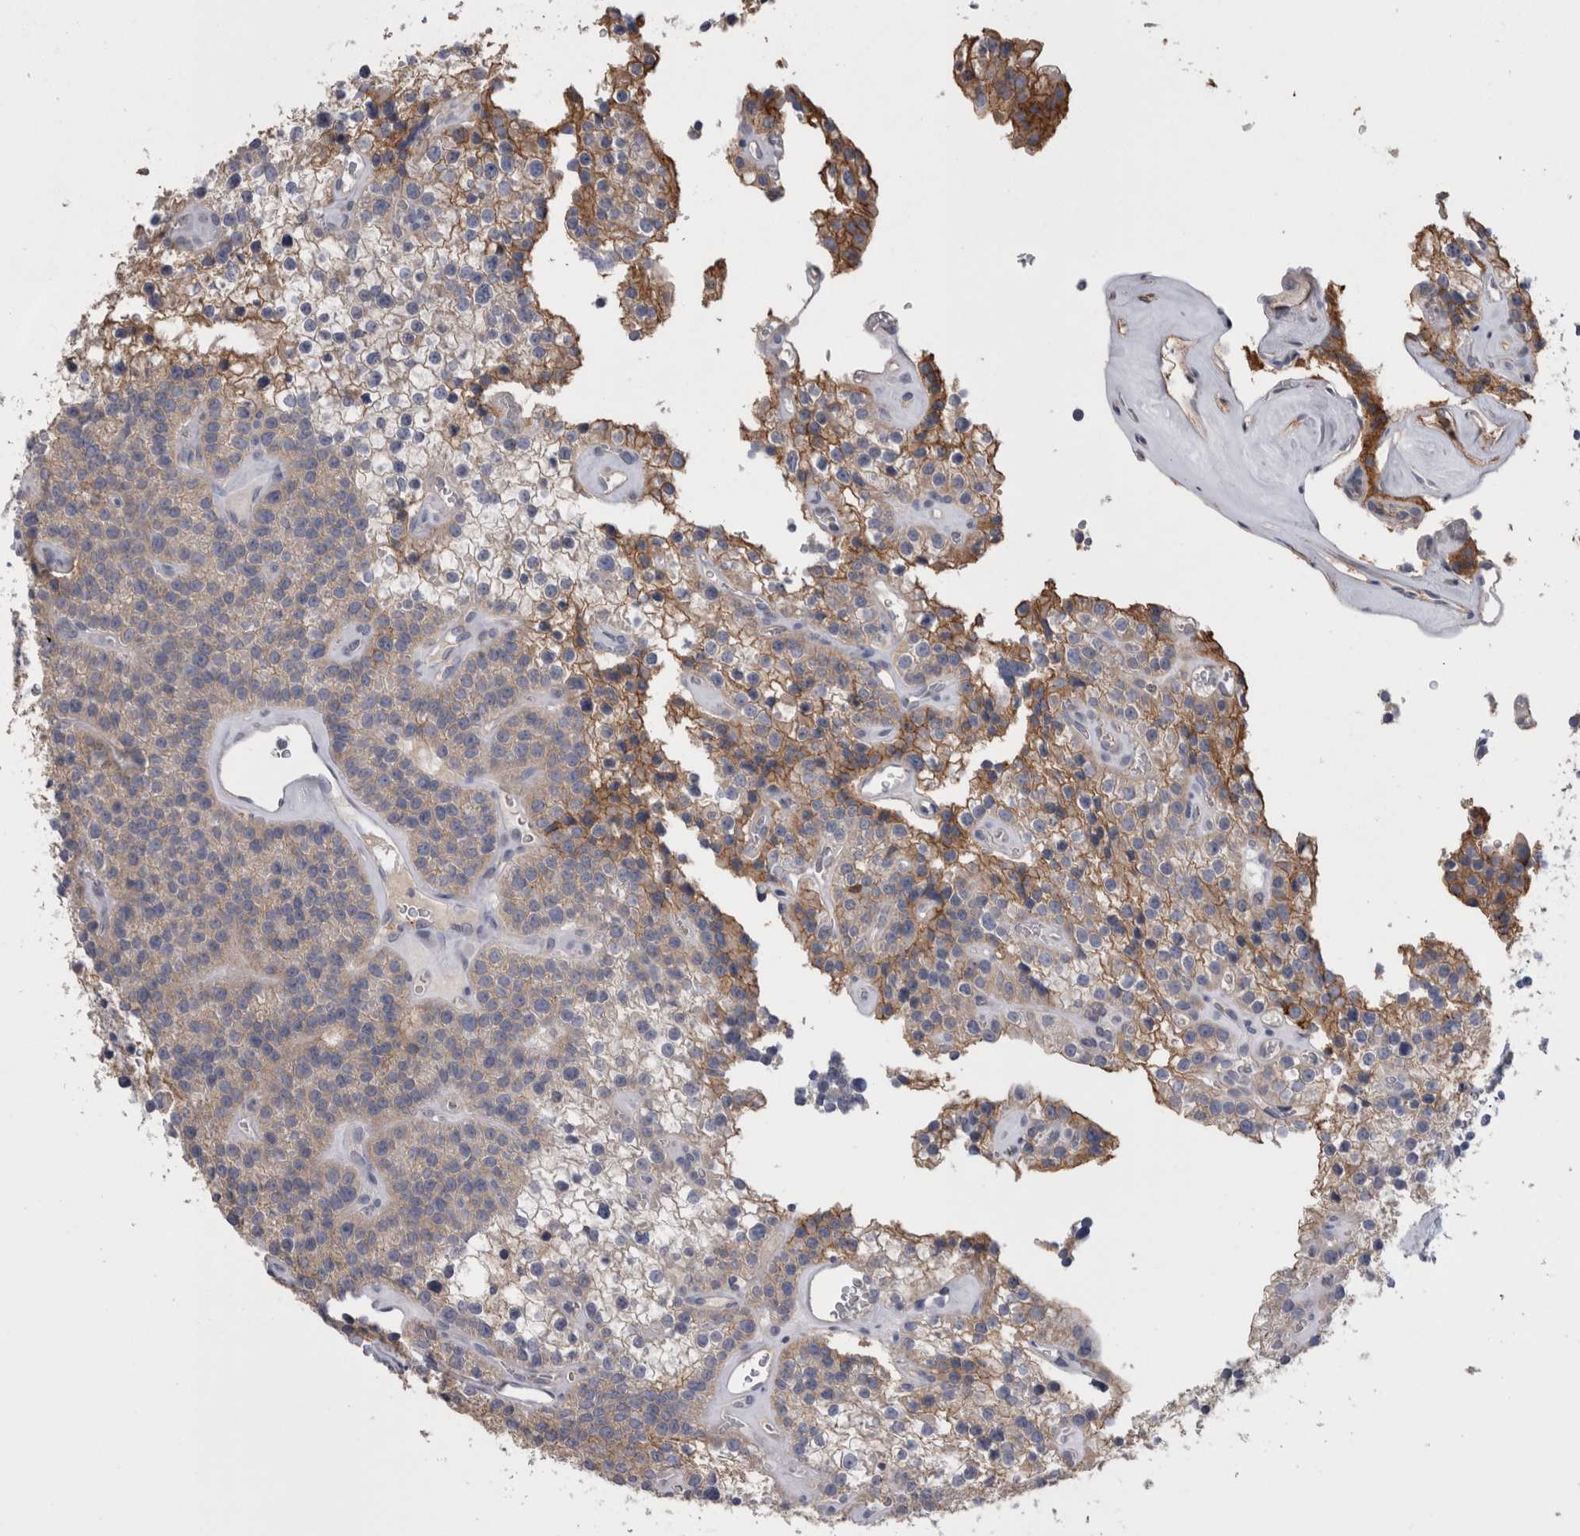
{"staining": {"intensity": "moderate", "quantity": "<25%", "location": "cytoplasmic/membranous"}, "tissue": "parathyroid gland", "cell_type": "Glandular cells", "image_type": "normal", "snomed": [{"axis": "morphology", "description": "Normal tissue, NOS"}, {"axis": "topography", "description": "Parathyroid gland"}], "caption": "Glandular cells show low levels of moderate cytoplasmic/membranous staining in approximately <25% of cells in normal parathyroid gland.", "gene": "NECTIN2", "patient": {"sex": "female", "age": 64}}